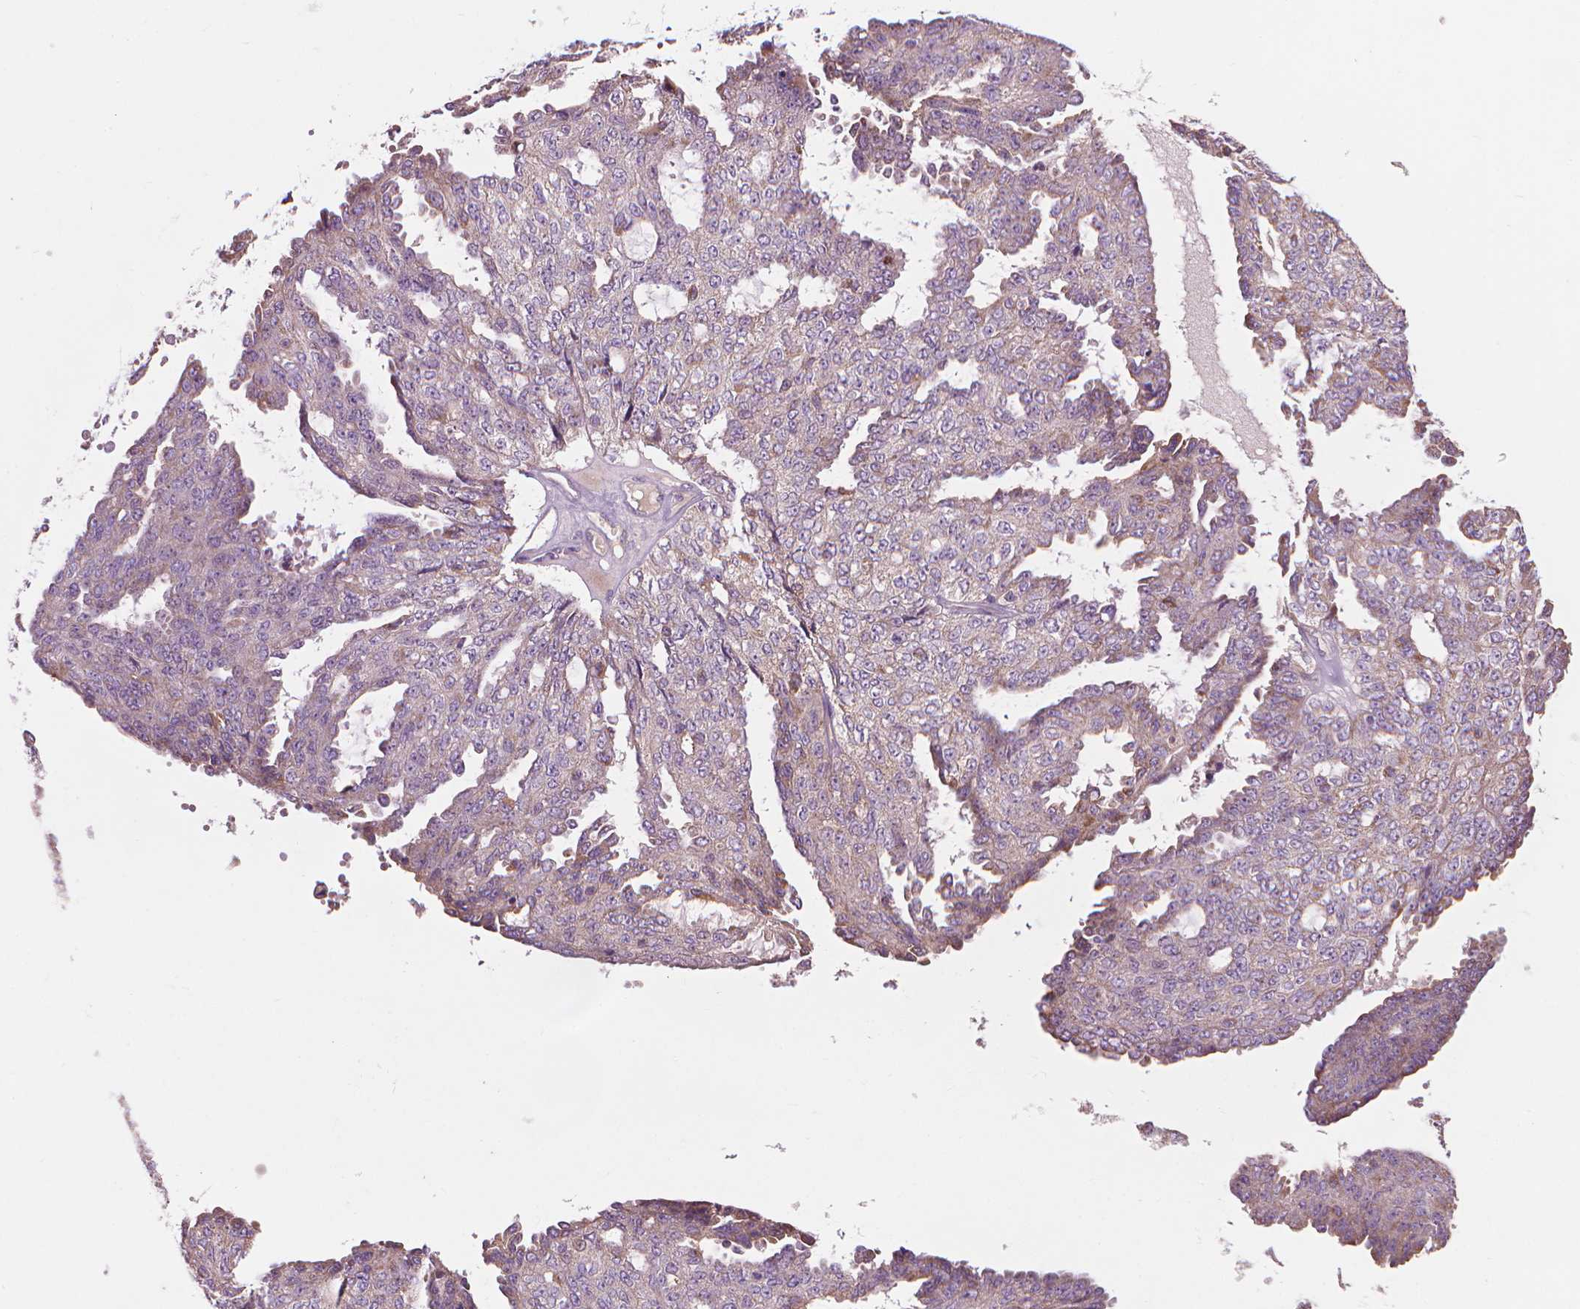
{"staining": {"intensity": "negative", "quantity": "none", "location": "none"}, "tissue": "ovarian cancer", "cell_type": "Tumor cells", "image_type": "cancer", "snomed": [{"axis": "morphology", "description": "Cystadenocarcinoma, serous, NOS"}, {"axis": "topography", "description": "Ovary"}], "caption": "Tumor cells show no significant positivity in ovarian cancer (serous cystadenocarcinoma).", "gene": "RIIAD1", "patient": {"sex": "female", "age": 71}}